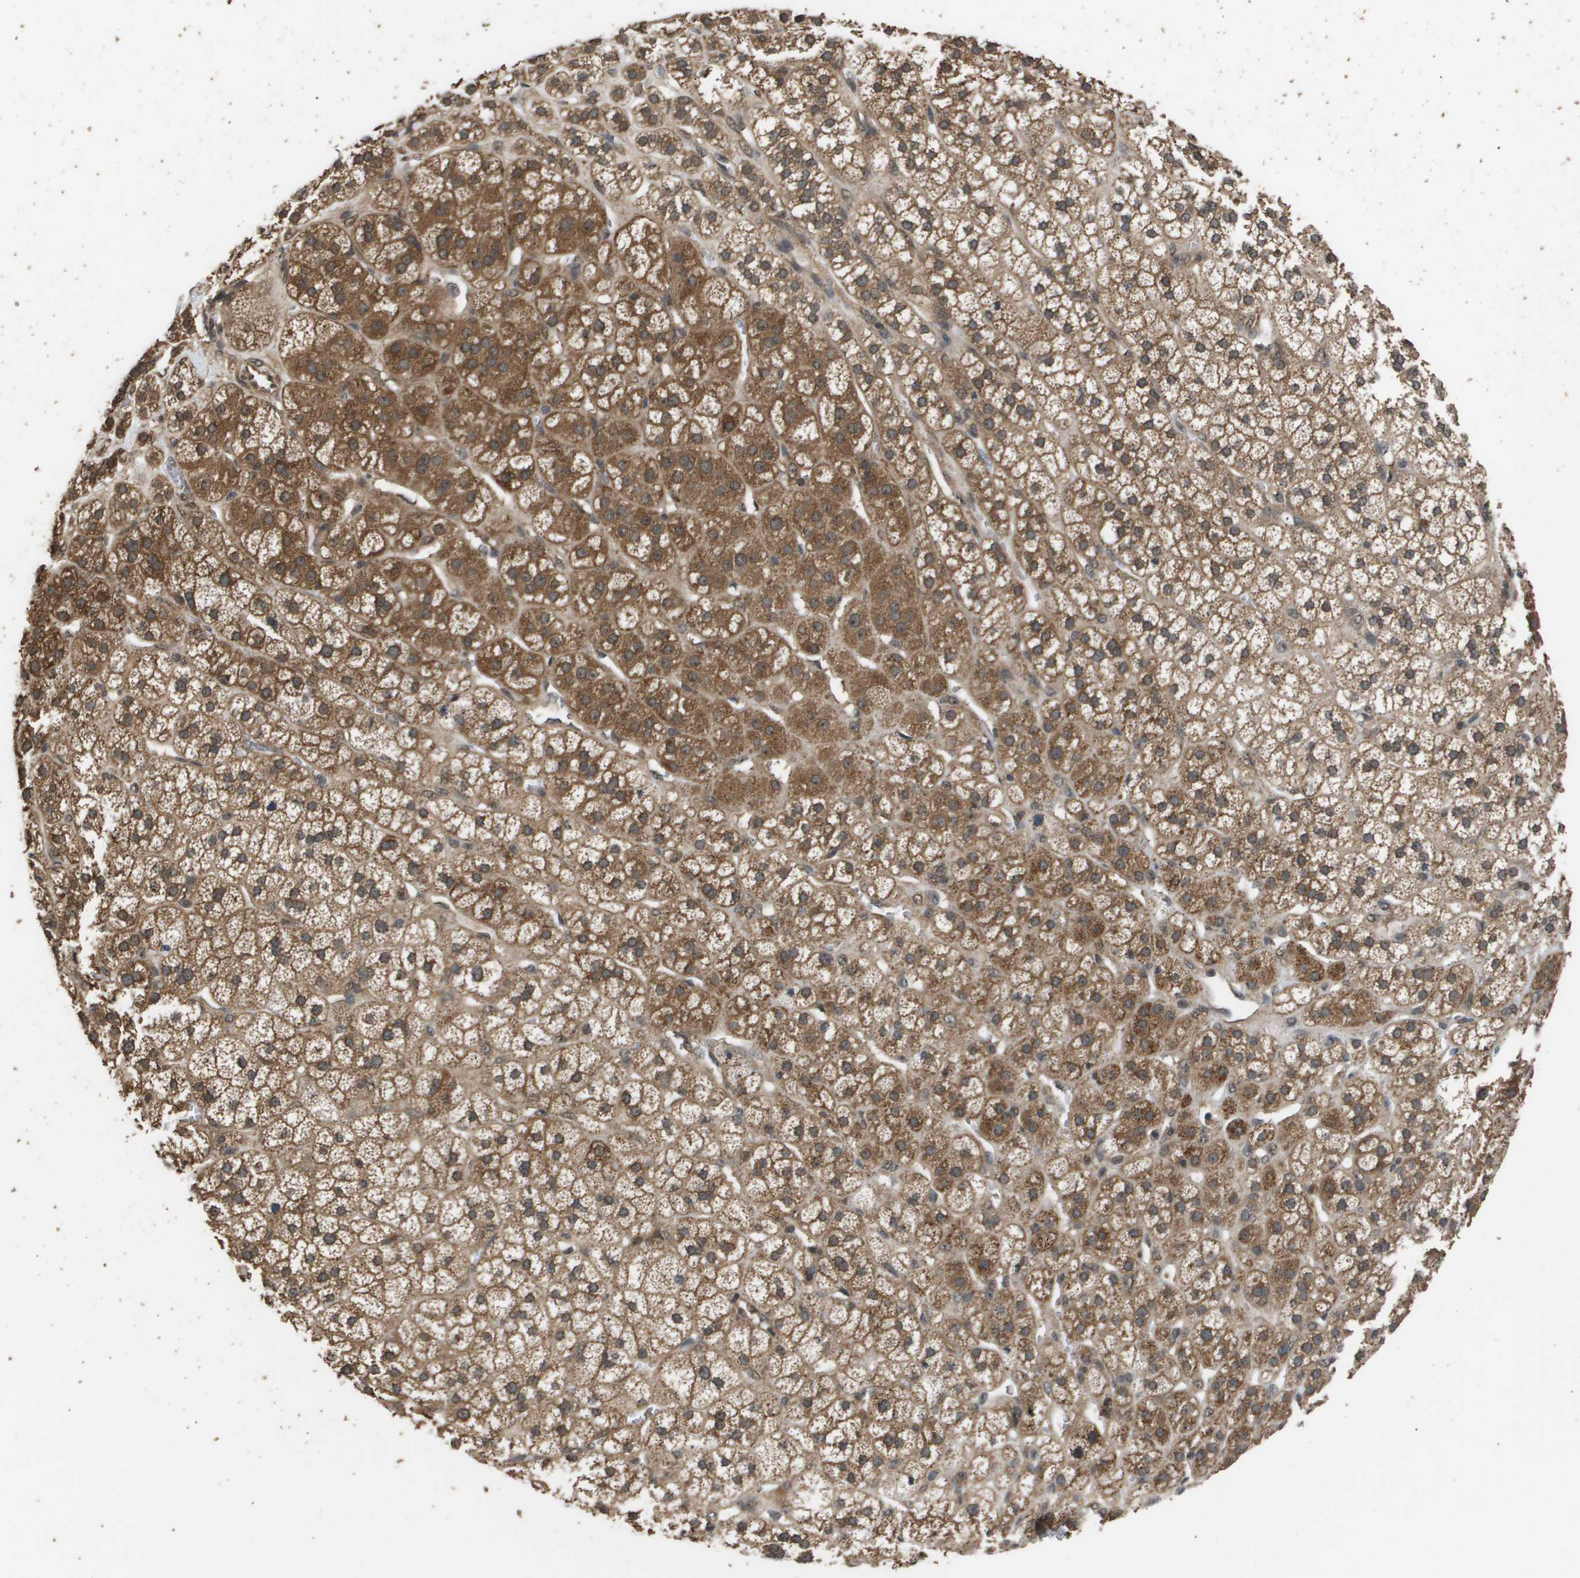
{"staining": {"intensity": "moderate", "quantity": ">75%", "location": "cytoplasmic/membranous"}, "tissue": "adrenal gland", "cell_type": "Glandular cells", "image_type": "normal", "snomed": [{"axis": "morphology", "description": "Normal tissue, NOS"}, {"axis": "topography", "description": "Adrenal gland"}], "caption": "This is a photomicrograph of immunohistochemistry staining of normal adrenal gland, which shows moderate staining in the cytoplasmic/membranous of glandular cells.", "gene": "ING1", "patient": {"sex": "male", "age": 56}}